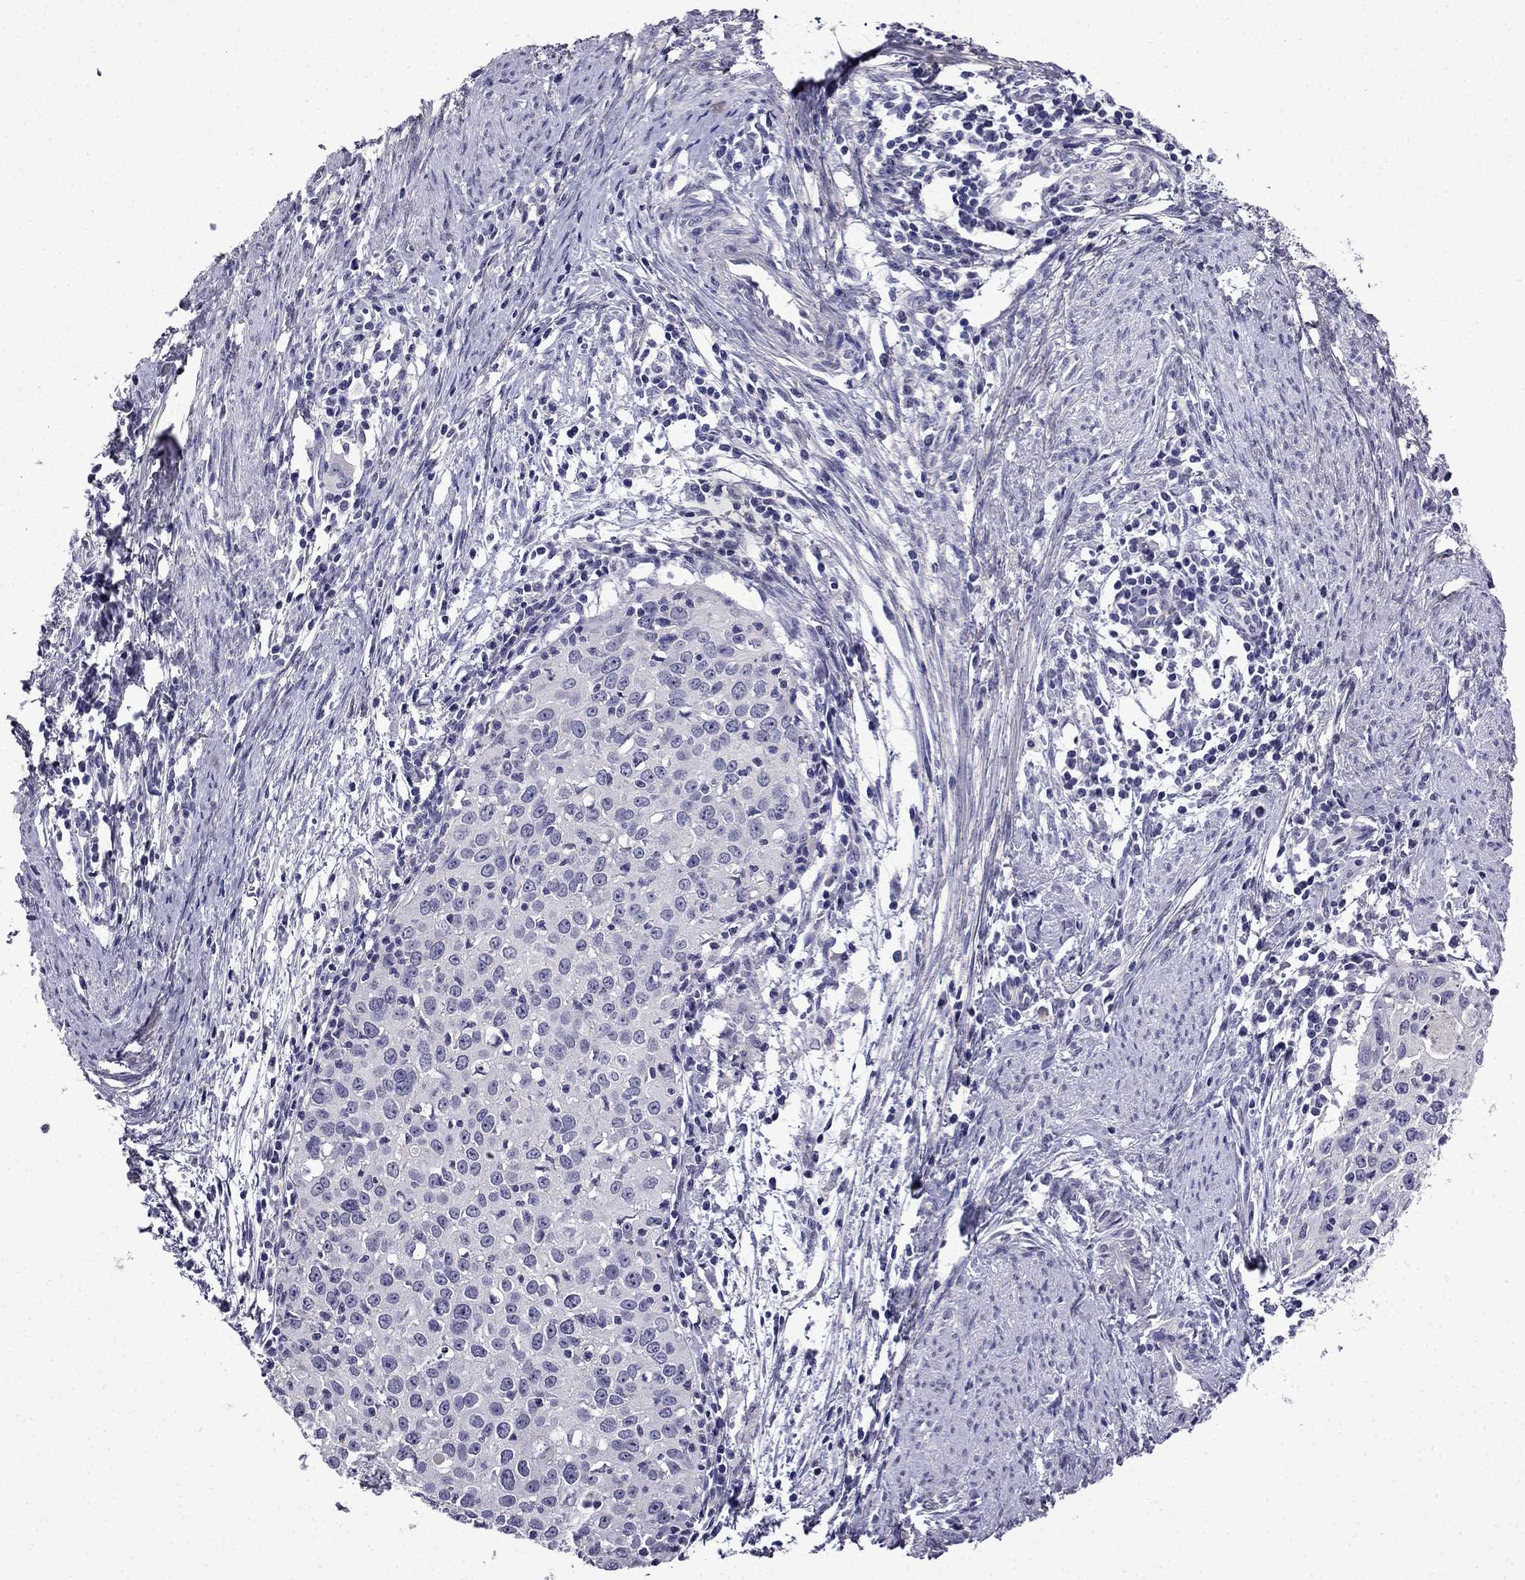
{"staining": {"intensity": "negative", "quantity": "none", "location": "none"}, "tissue": "cervical cancer", "cell_type": "Tumor cells", "image_type": "cancer", "snomed": [{"axis": "morphology", "description": "Squamous cell carcinoma, NOS"}, {"axis": "topography", "description": "Cervix"}], "caption": "An IHC histopathology image of cervical cancer (squamous cell carcinoma) is shown. There is no staining in tumor cells of cervical cancer (squamous cell carcinoma).", "gene": "DNAH17", "patient": {"sex": "female", "age": 40}}